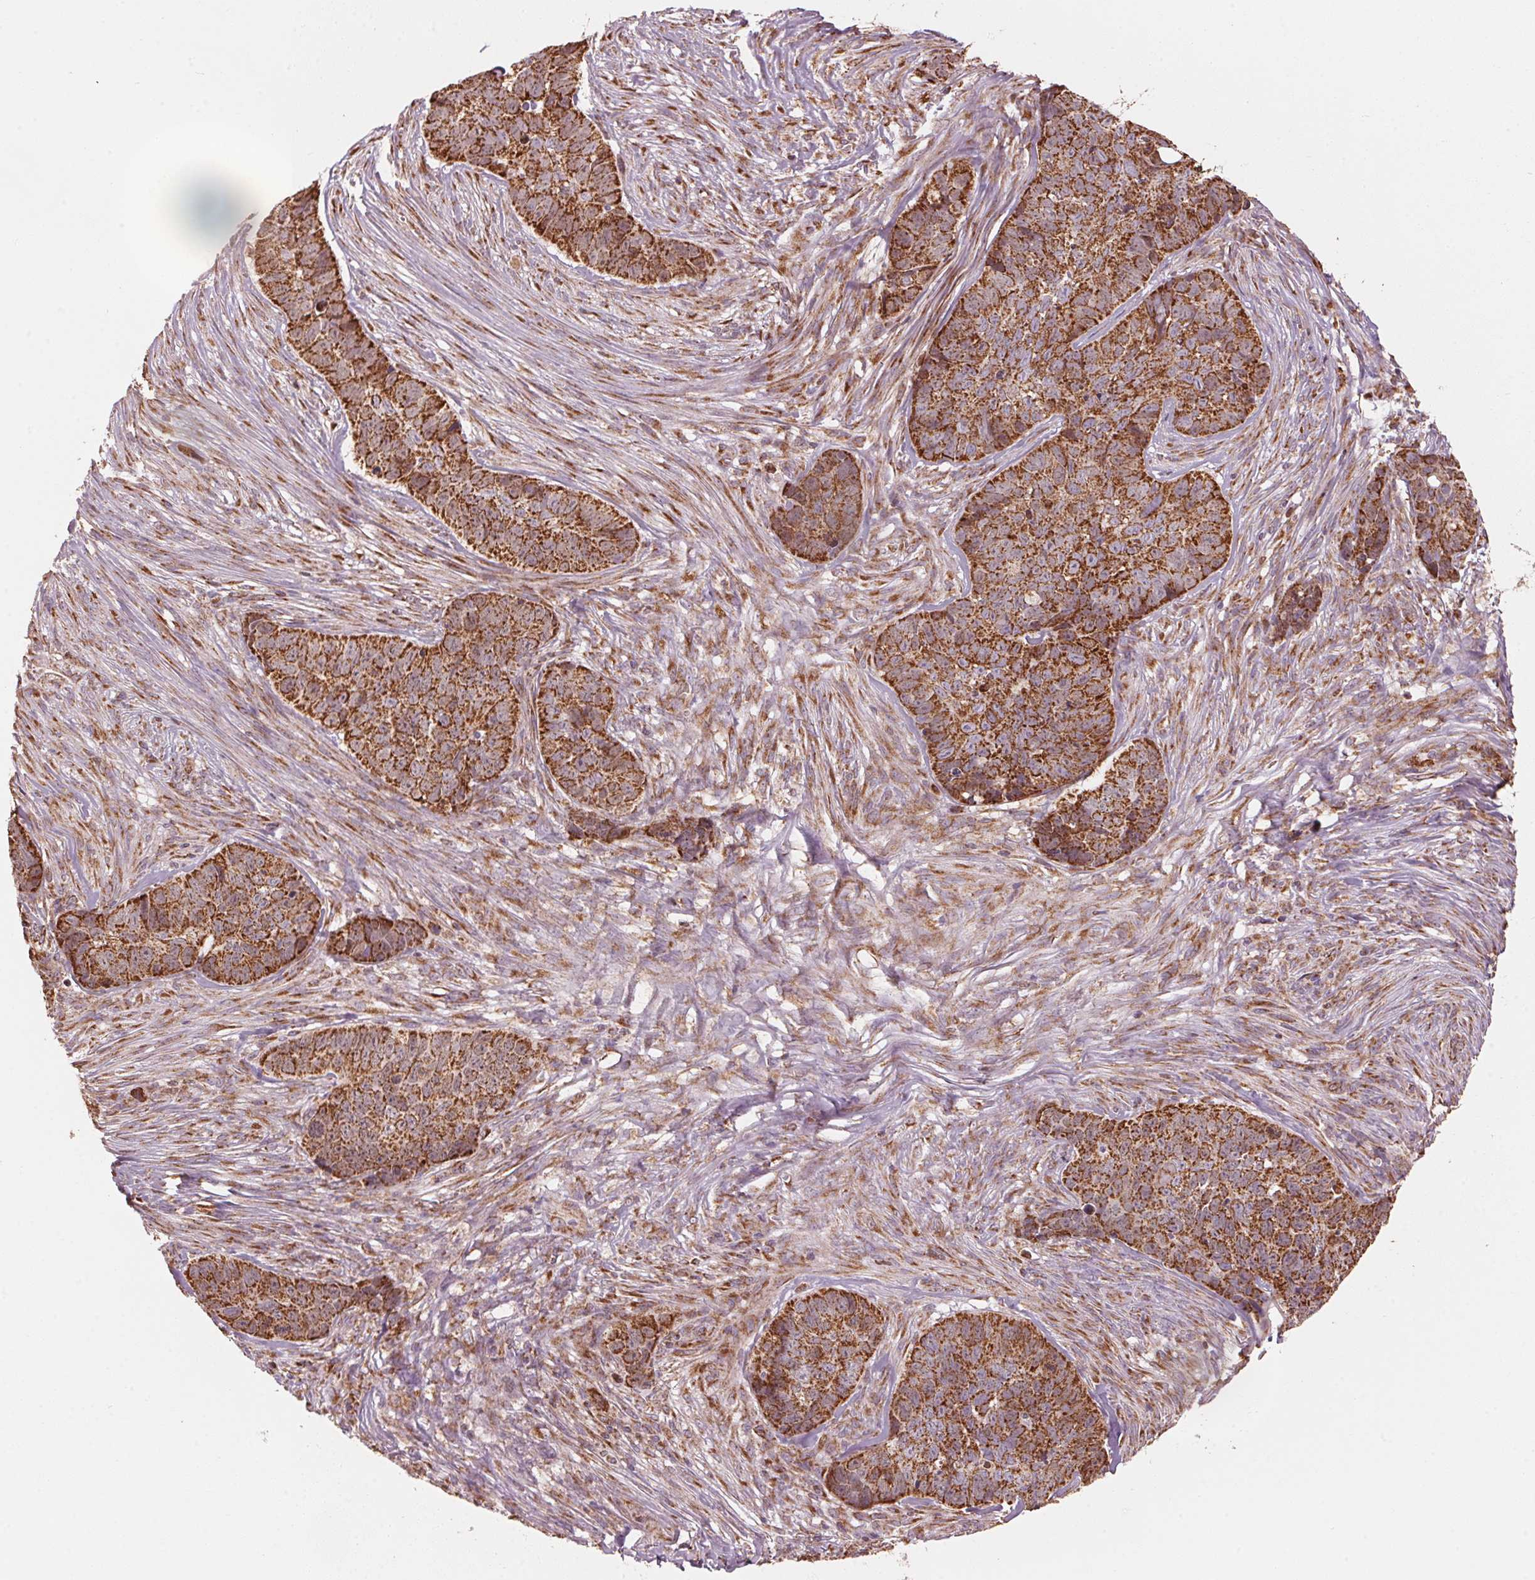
{"staining": {"intensity": "strong", "quantity": ">75%", "location": "cytoplasmic/membranous"}, "tissue": "skin cancer", "cell_type": "Tumor cells", "image_type": "cancer", "snomed": [{"axis": "morphology", "description": "Basal cell carcinoma"}, {"axis": "topography", "description": "Skin"}], "caption": "Brown immunohistochemical staining in human basal cell carcinoma (skin) reveals strong cytoplasmic/membranous expression in about >75% of tumor cells. (Brightfield microscopy of DAB IHC at high magnification).", "gene": "TOMM70", "patient": {"sex": "female", "age": 82}}